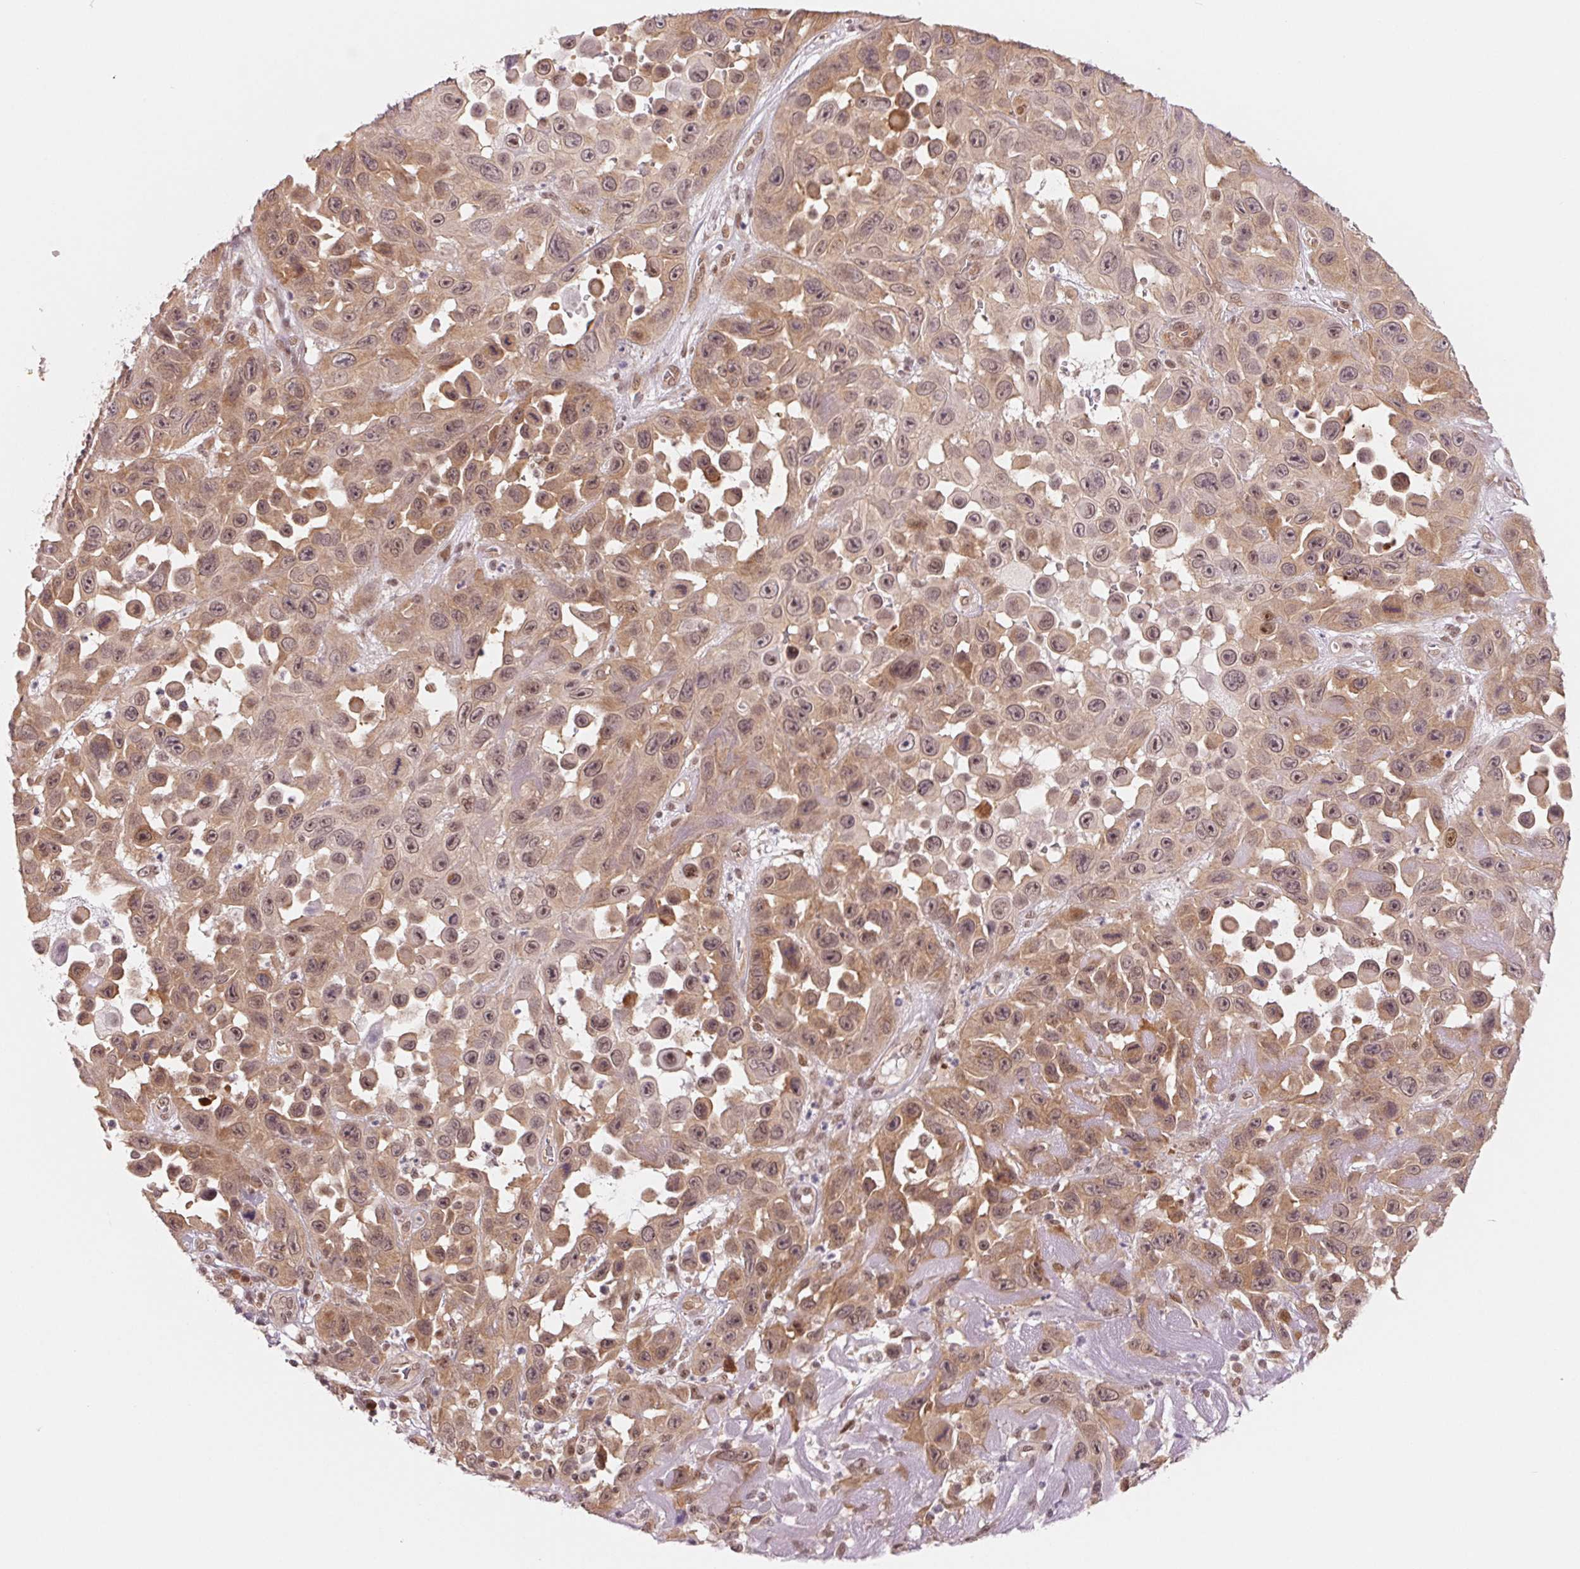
{"staining": {"intensity": "moderate", "quantity": ">75%", "location": "cytoplasmic/membranous,nuclear"}, "tissue": "skin cancer", "cell_type": "Tumor cells", "image_type": "cancer", "snomed": [{"axis": "morphology", "description": "Squamous cell carcinoma, NOS"}, {"axis": "topography", "description": "Skin"}], "caption": "Human skin squamous cell carcinoma stained for a protein (brown) displays moderate cytoplasmic/membranous and nuclear positive positivity in about >75% of tumor cells.", "gene": "DNAJB6", "patient": {"sex": "male", "age": 81}}